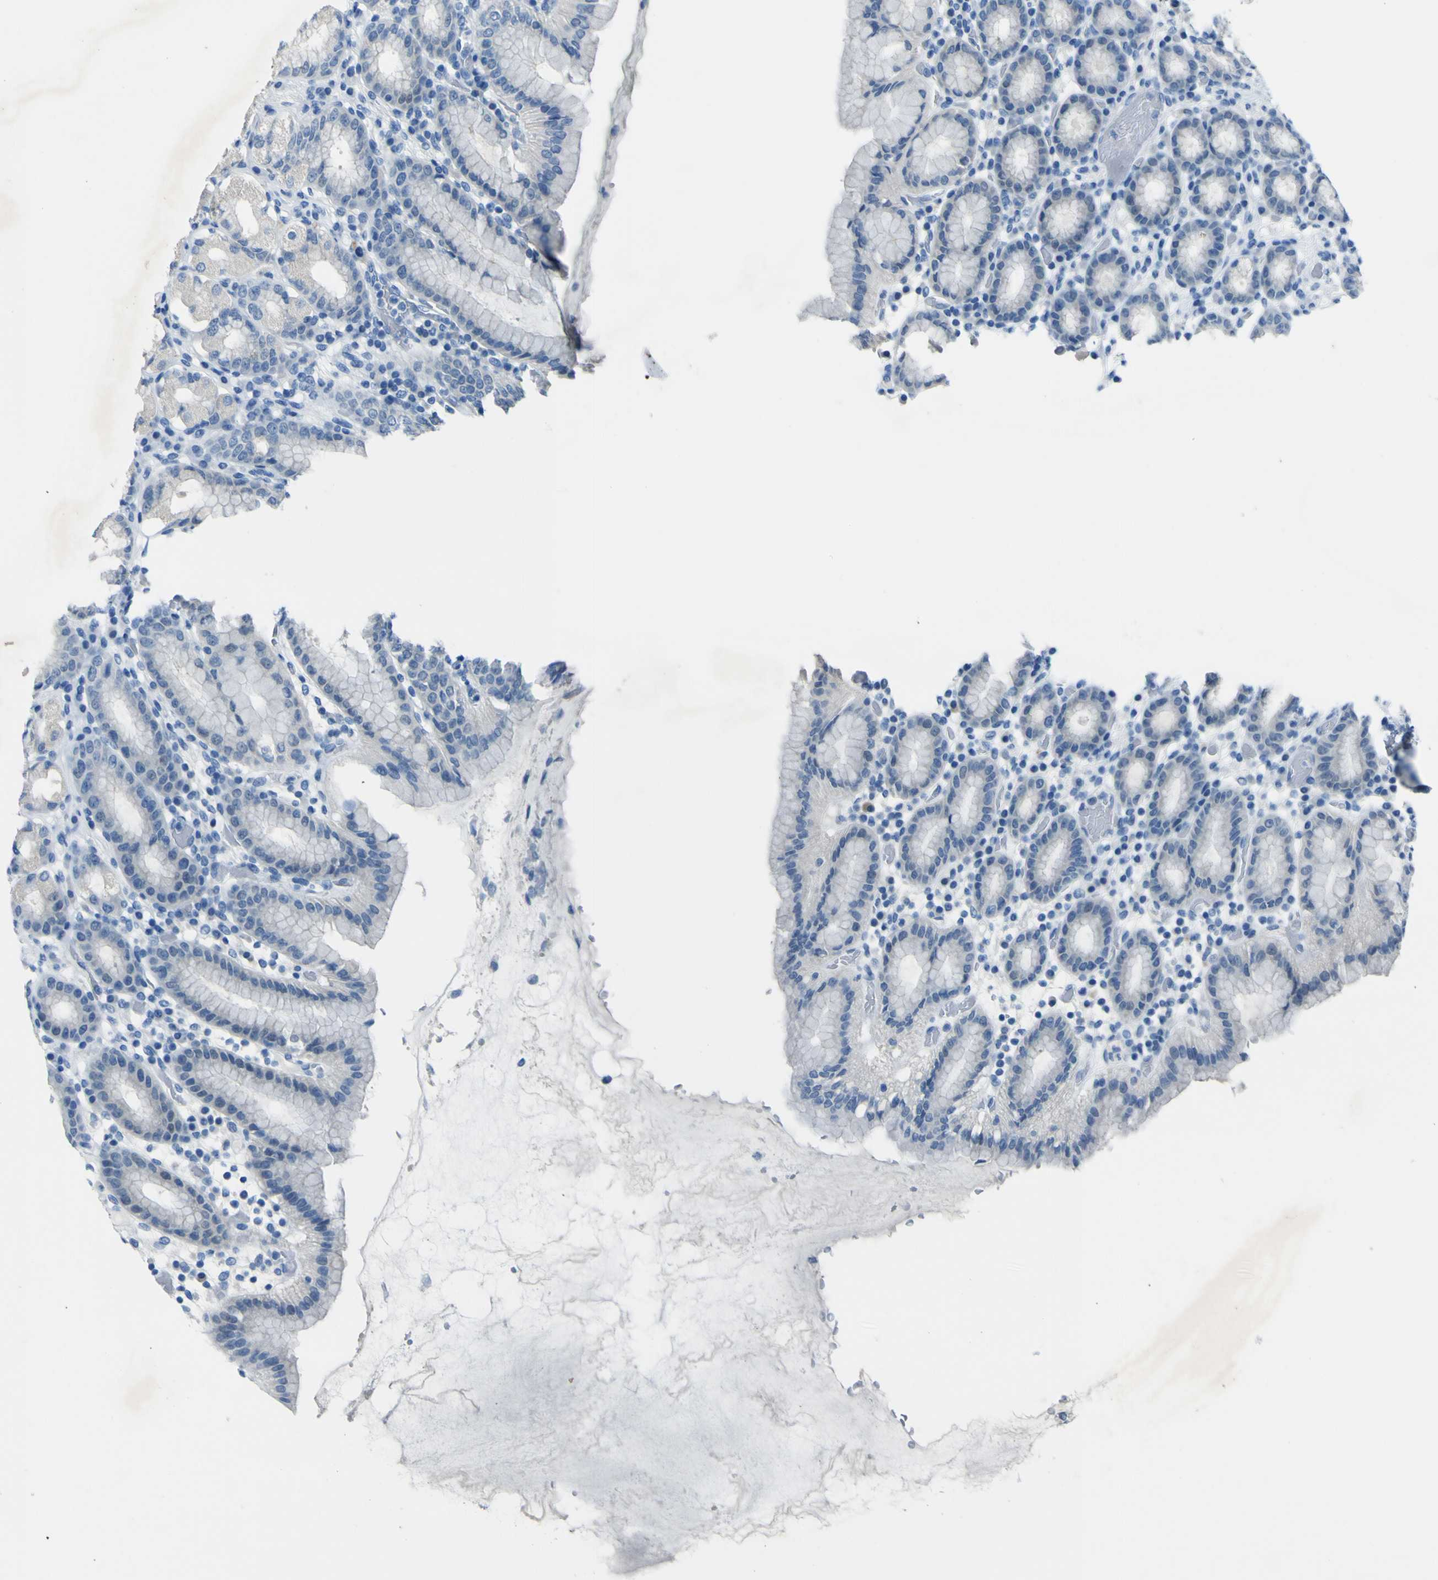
{"staining": {"intensity": "negative", "quantity": "none", "location": "none"}, "tissue": "stomach", "cell_type": "Glandular cells", "image_type": "normal", "snomed": [{"axis": "morphology", "description": "Normal tissue, NOS"}, {"axis": "topography", "description": "Stomach, upper"}], "caption": "Photomicrograph shows no protein positivity in glandular cells of unremarkable stomach.", "gene": "PHKG1", "patient": {"sex": "male", "age": 68}}